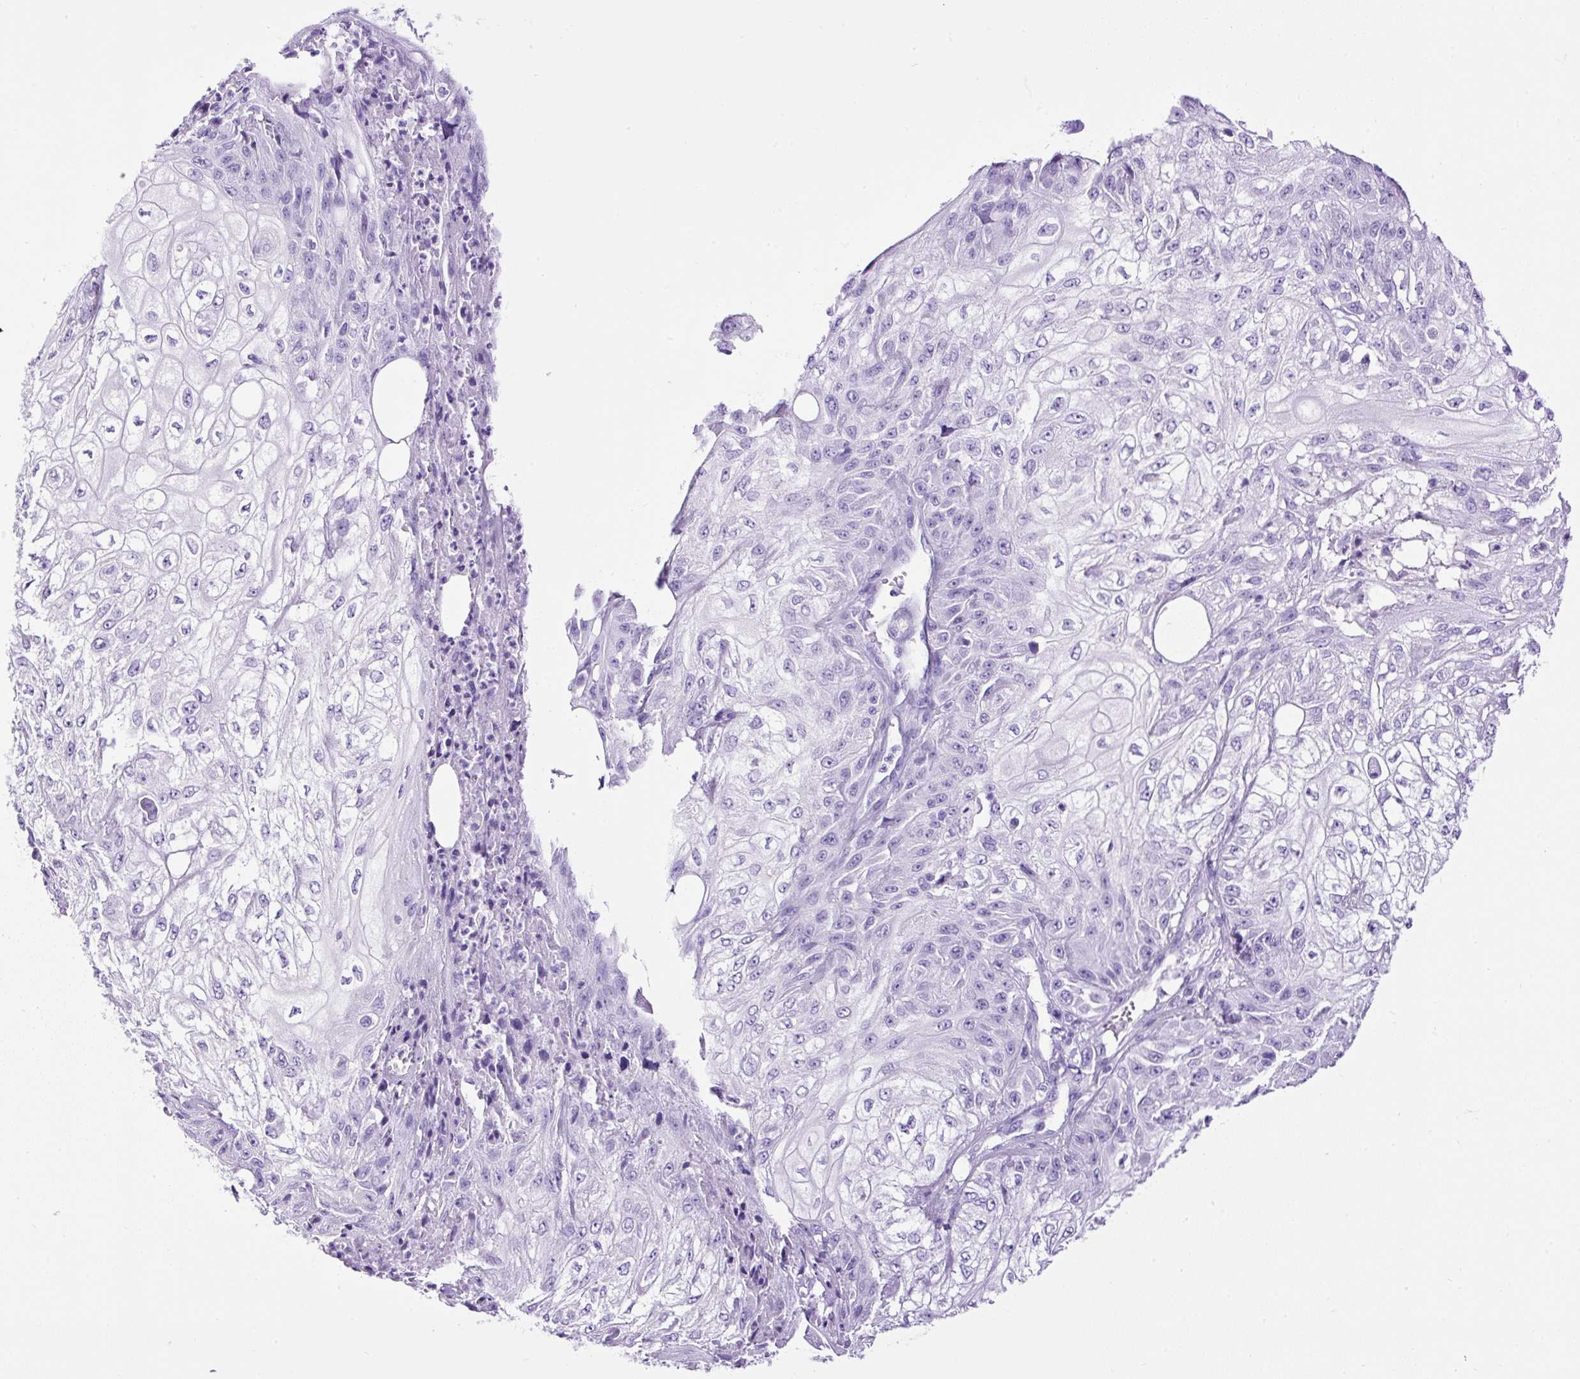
{"staining": {"intensity": "negative", "quantity": "none", "location": "none"}, "tissue": "skin cancer", "cell_type": "Tumor cells", "image_type": "cancer", "snomed": [{"axis": "morphology", "description": "Squamous cell carcinoma, NOS"}, {"axis": "morphology", "description": "Squamous cell carcinoma, metastatic, NOS"}, {"axis": "topography", "description": "Skin"}, {"axis": "topography", "description": "Lymph node"}], "caption": "Tumor cells show no significant staining in skin cancer (squamous cell carcinoma).", "gene": "PDIA2", "patient": {"sex": "male", "age": 75}}